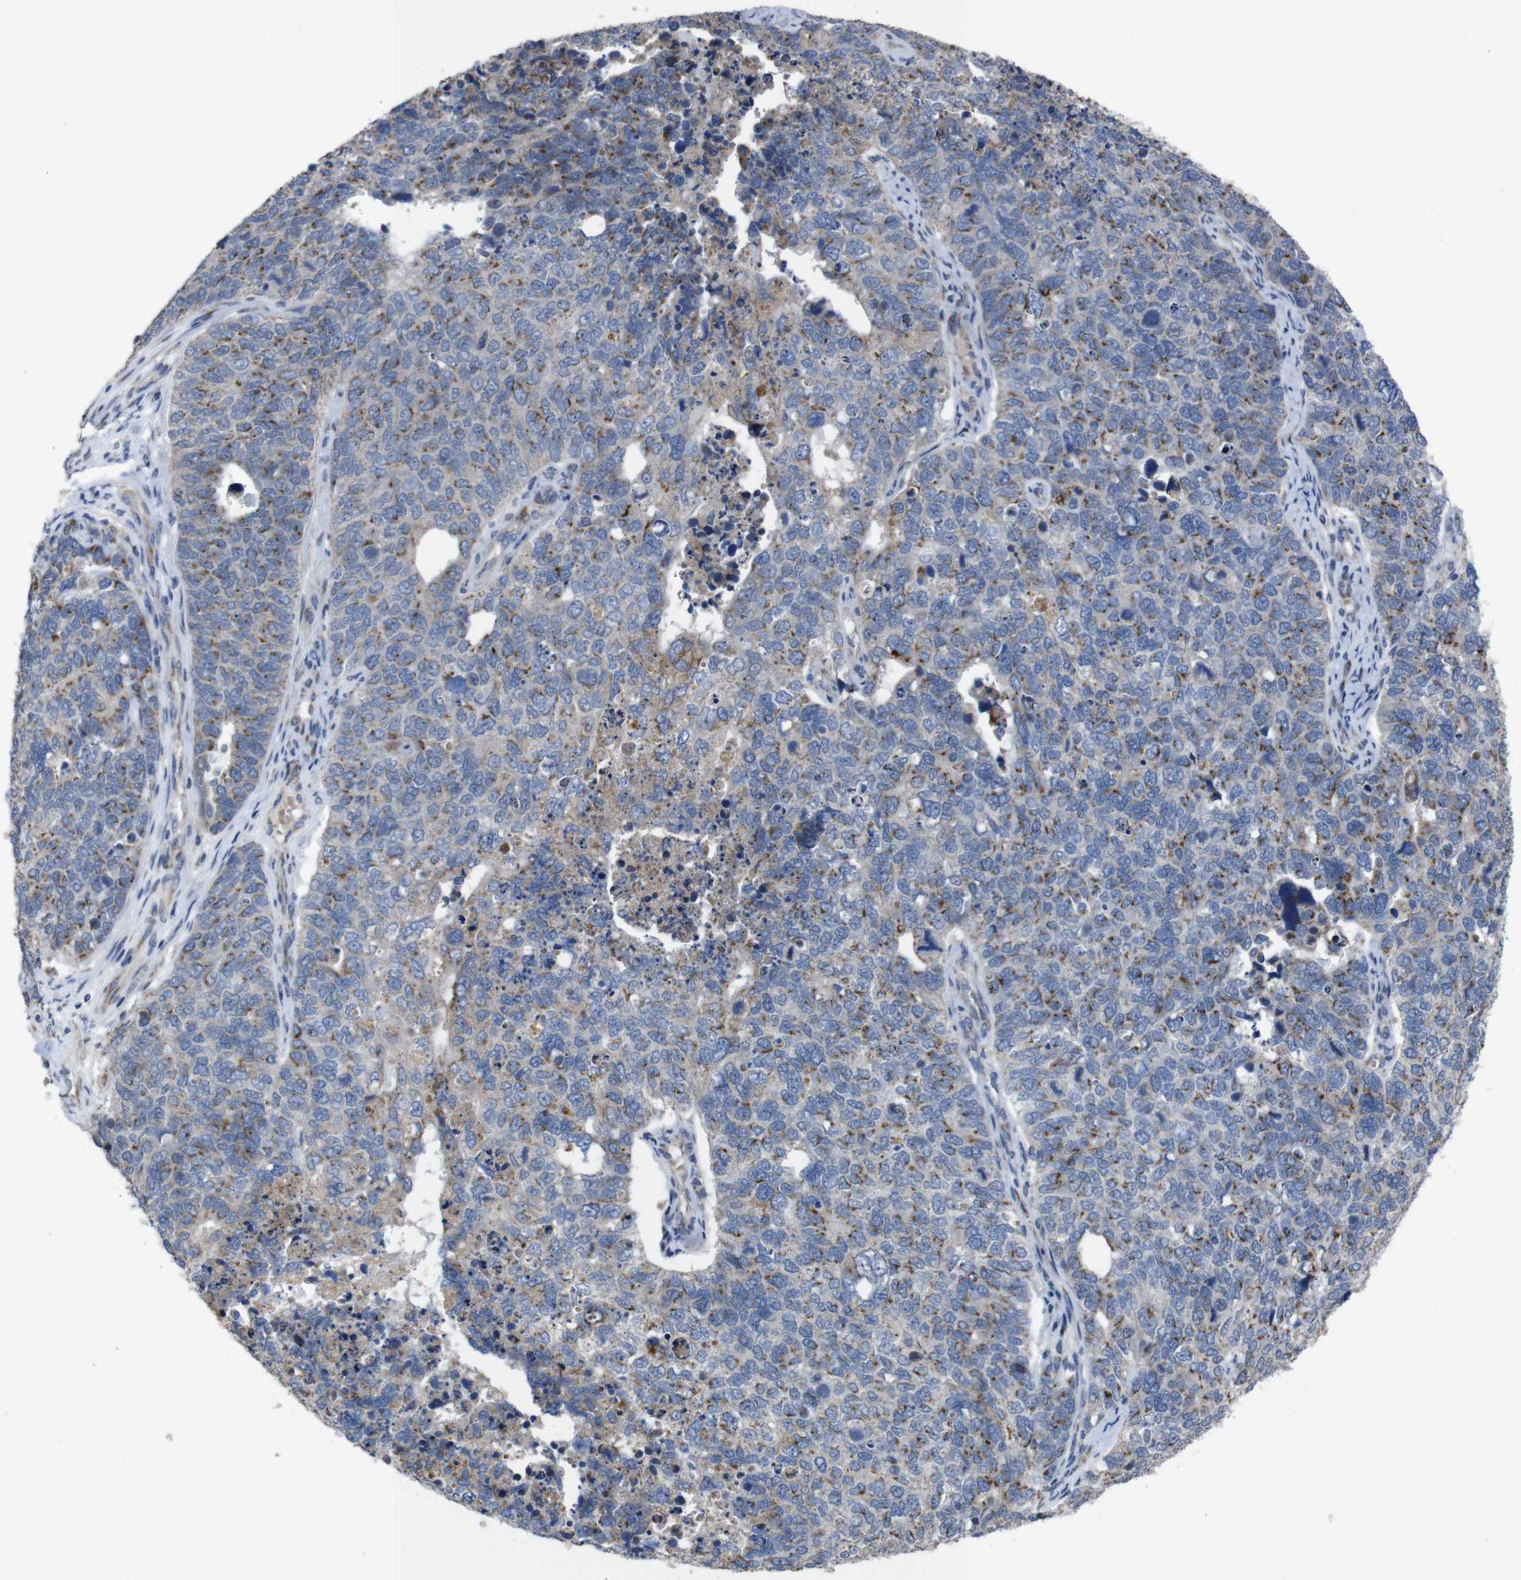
{"staining": {"intensity": "moderate", "quantity": "25%-75%", "location": "cytoplasmic/membranous"}, "tissue": "cervical cancer", "cell_type": "Tumor cells", "image_type": "cancer", "snomed": [{"axis": "morphology", "description": "Squamous cell carcinoma, NOS"}, {"axis": "topography", "description": "Cervix"}], "caption": "Cervical squamous cell carcinoma stained for a protein exhibits moderate cytoplasmic/membranous positivity in tumor cells. (Stains: DAB (3,3'-diaminobenzidine) in brown, nuclei in blue, Microscopy: brightfield microscopy at high magnification).", "gene": "CHST10", "patient": {"sex": "female", "age": 63}}